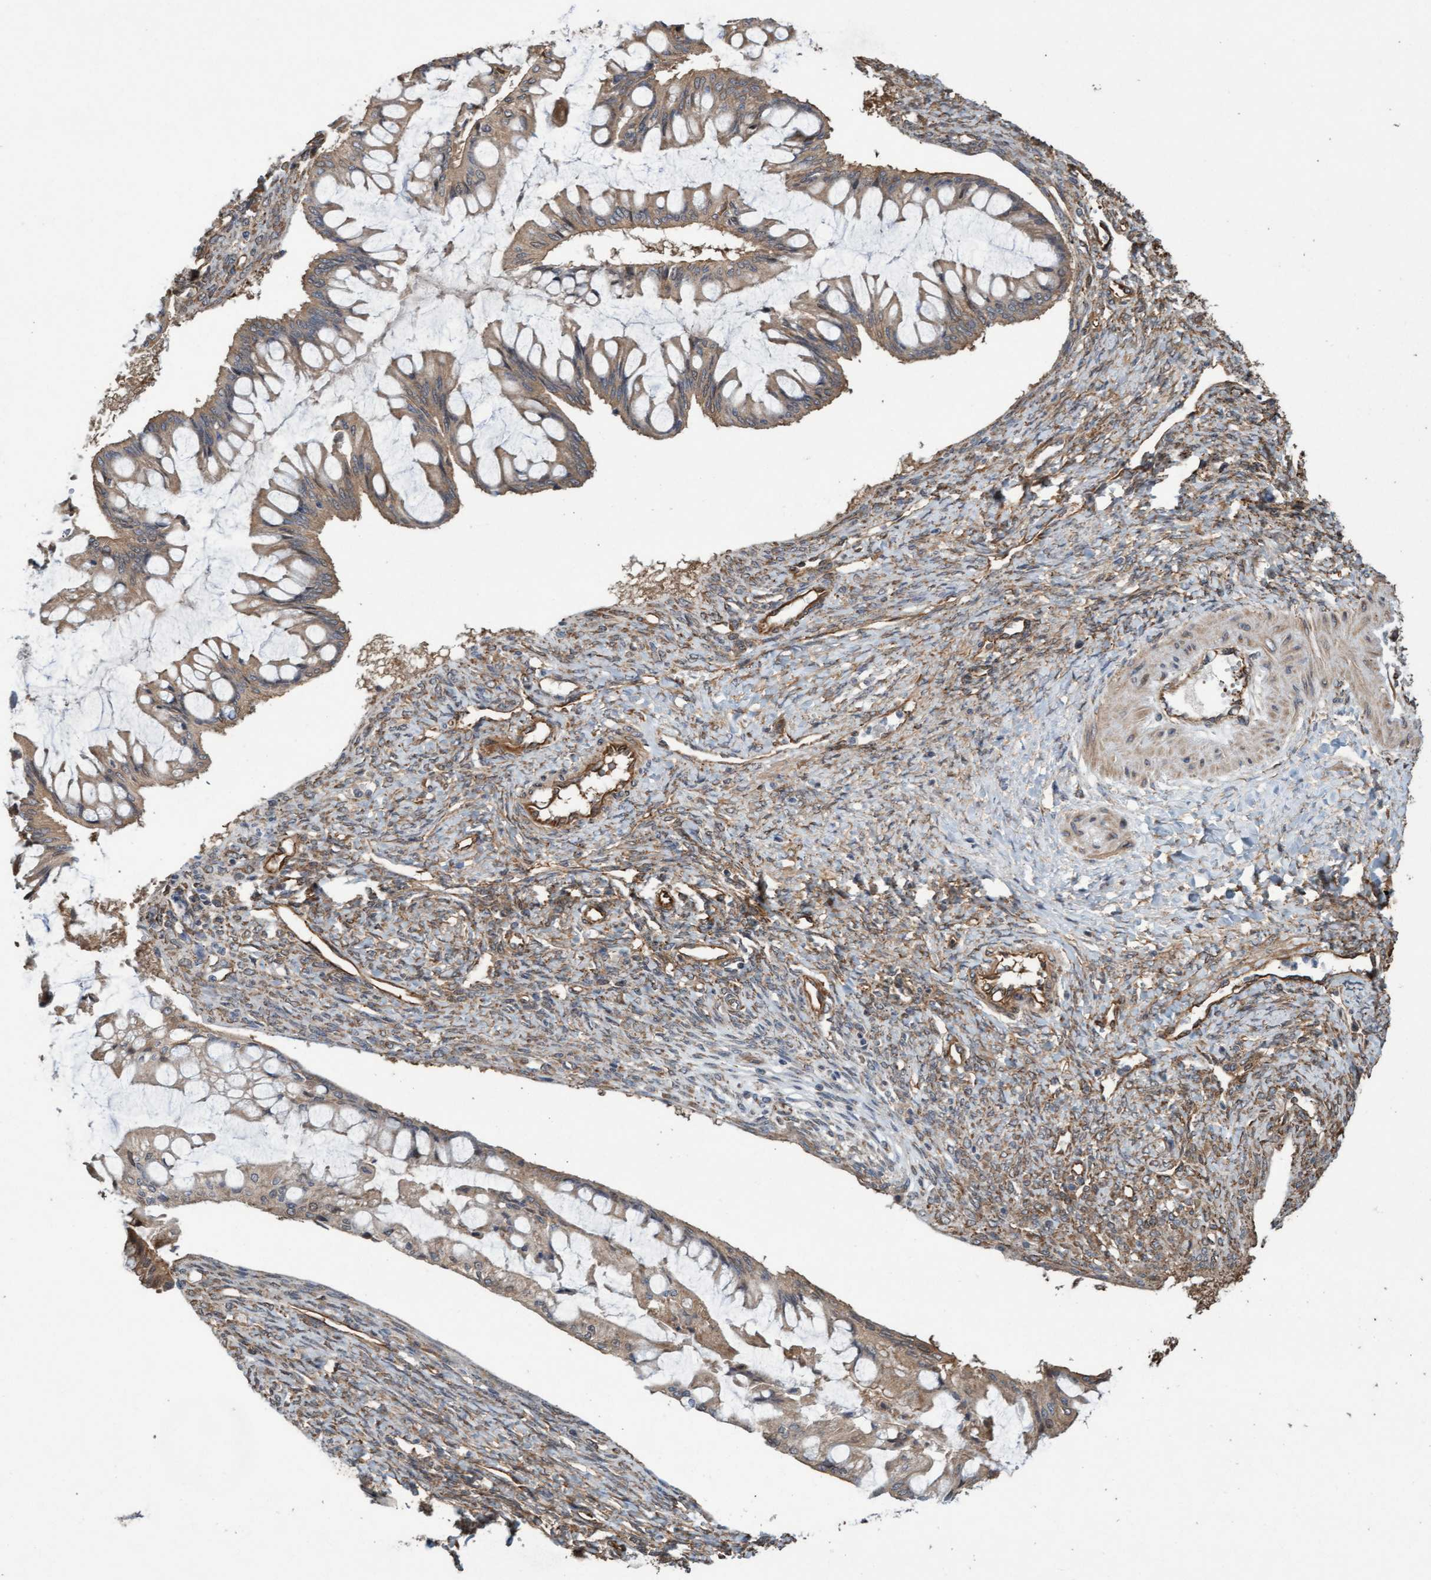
{"staining": {"intensity": "moderate", "quantity": ">75%", "location": "cytoplasmic/membranous"}, "tissue": "ovarian cancer", "cell_type": "Tumor cells", "image_type": "cancer", "snomed": [{"axis": "morphology", "description": "Cystadenocarcinoma, mucinous, NOS"}, {"axis": "topography", "description": "Ovary"}], "caption": "Immunohistochemical staining of human ovarian cancer shows medium levels of moderate cytoplasmic/membranous staining in about >75% of tumor cells. Using DAB (brown) and hematoxylin (blue) stains, captured at high magnification using brightfield microscopy.", "gene": "CDC42EP4", "patient": {"sex": "female", "age": 73}}